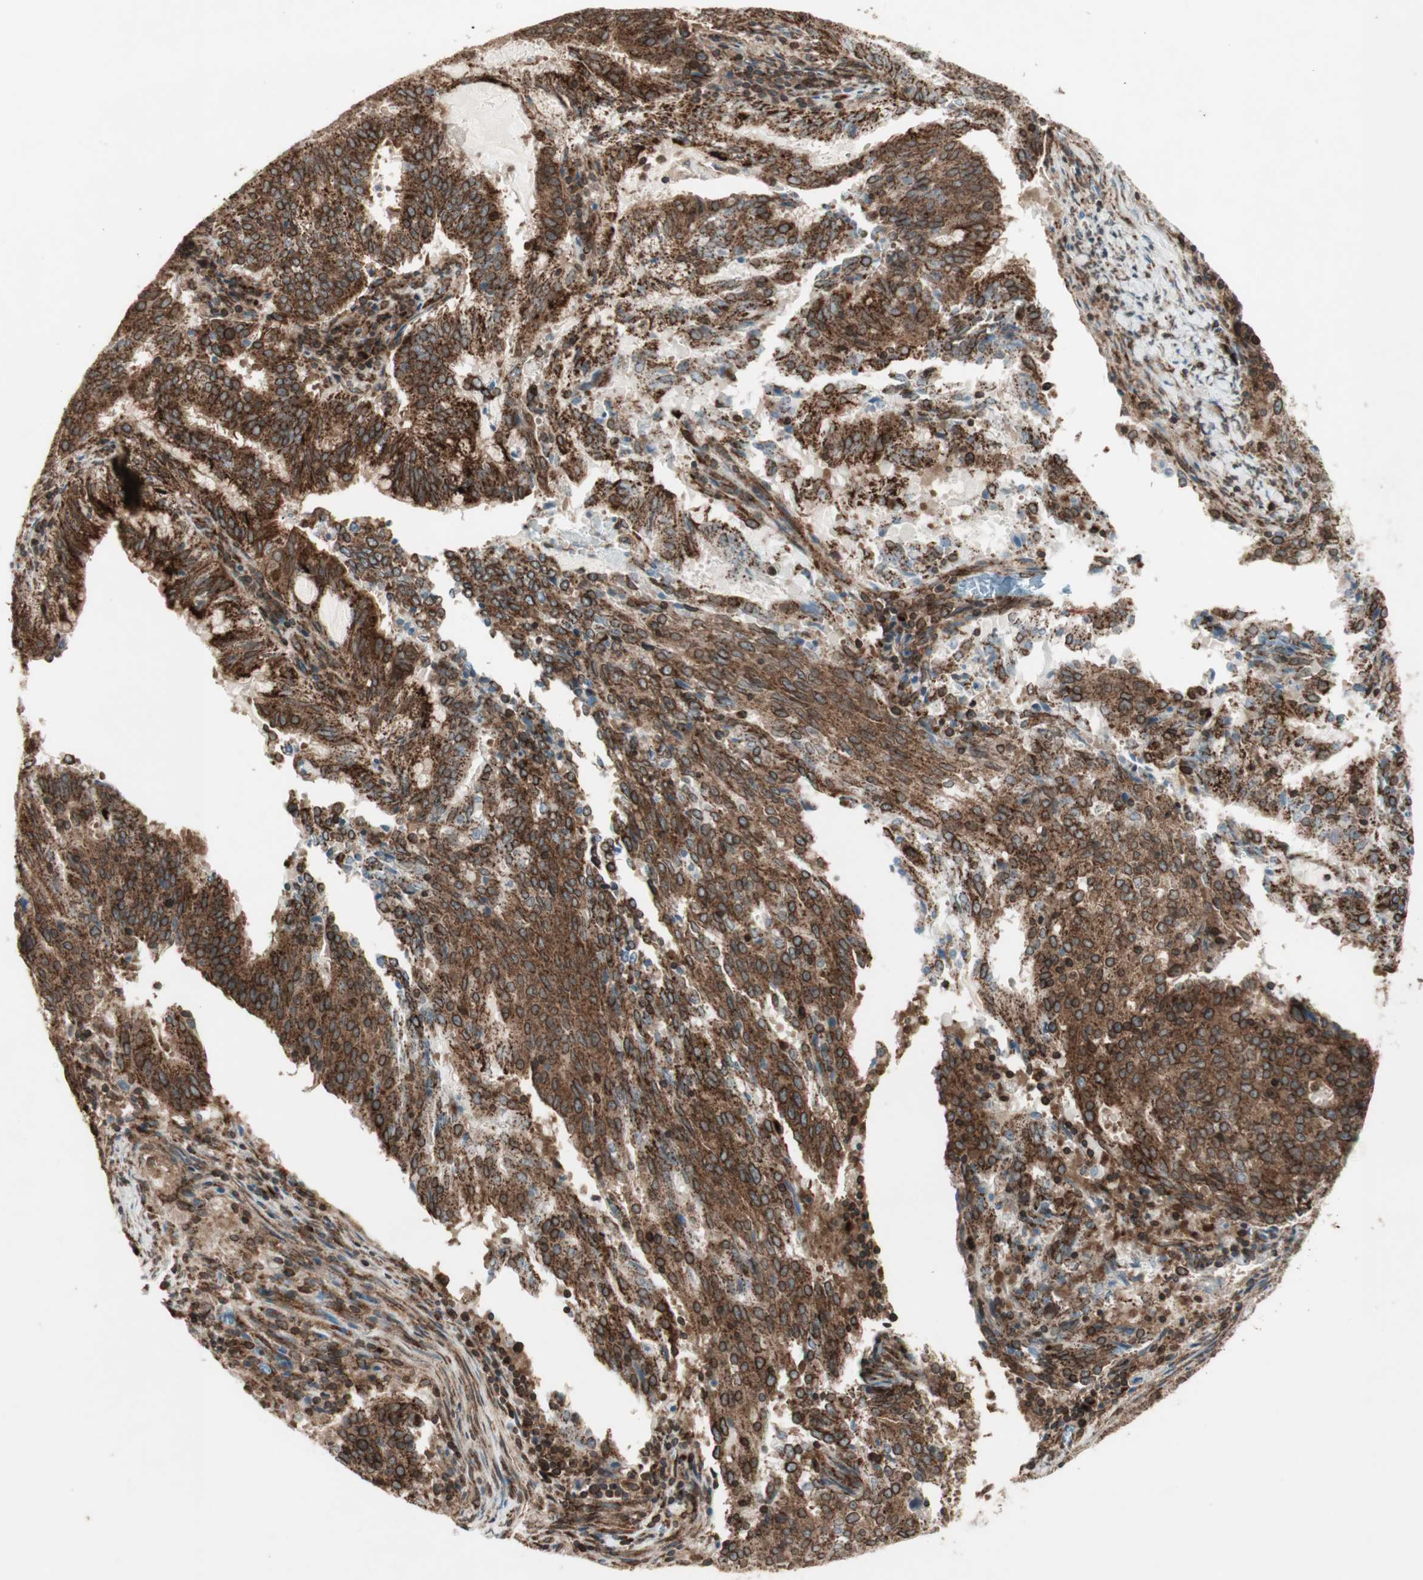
{"staining": {"intensity": "strong", "quantity": ">75%", "location": "cytoplasmic/membranous,nuclear"}, "tissue": "cervical cancer", "cell_type": "Tumor cells", "image_type": "cancer", "snomed": [{"axis": "morphology", "description": "Adenocarcinoma, NOS"}, {"axis": "topography", "description": "Cervix"}], "caption": "Immunohistochemical staining of cervical cancer exhibits high levels of strong cytoplasmic/membranous and nuclear expression in about >75% of tumor cells. The staining was performed using DAB (3,3'-diaminobenzidine), with brown indicating positive protein expression. Nuclei are stained blue with hematoxylin.", "gene": "NUP62", "patient": {"sex": "female", "age": 44}}